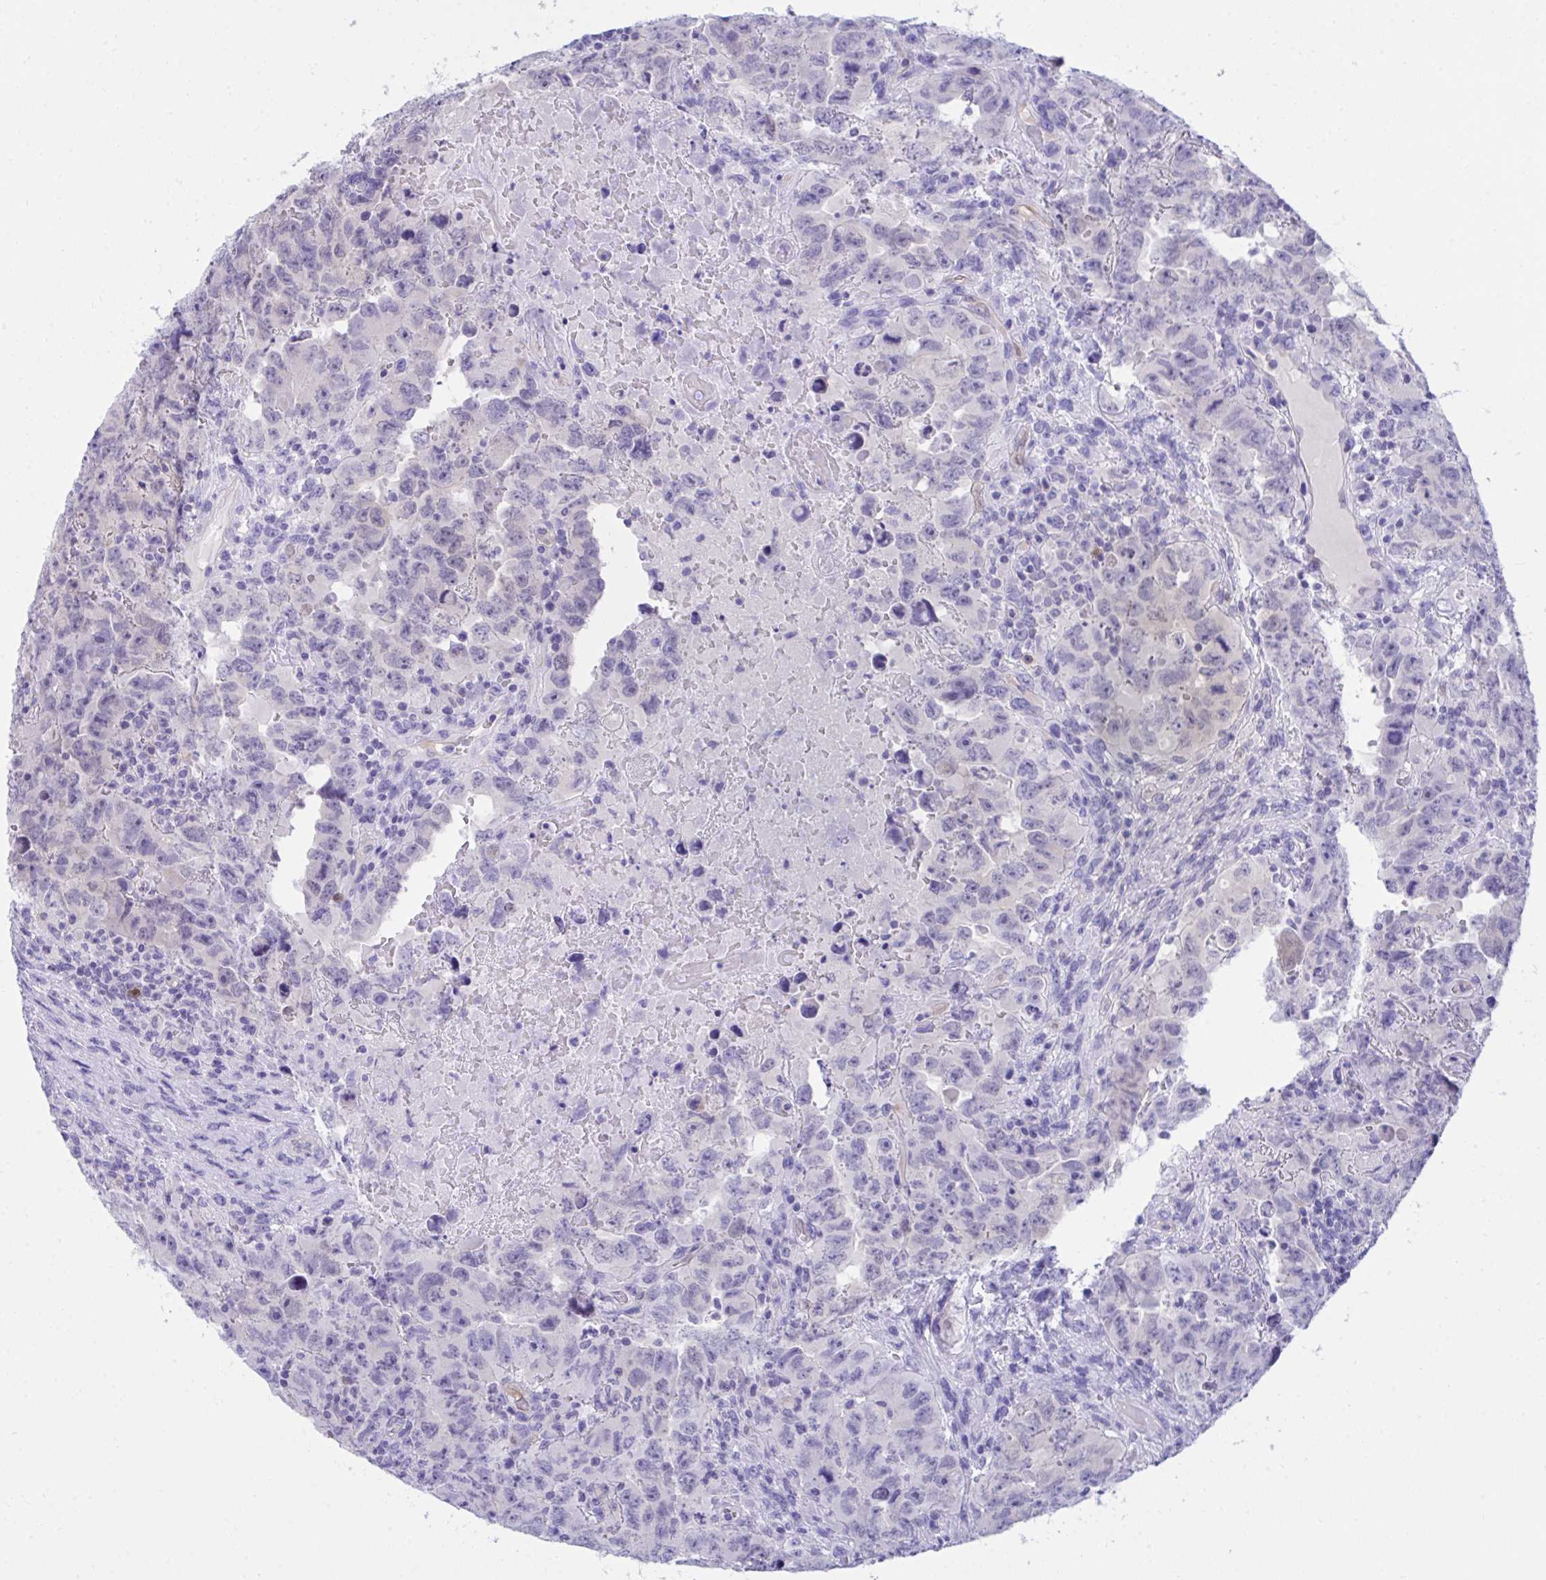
{"staining": {"intensity": "negative", "quantity": "none", "location": "none"}, "tissue": "testis cancer", "cell_type": "Tumor cells", "image_type": "cancer", "snomed": [{"axis": "morphology", "description": "Carcinoma, Embryonal, NOS"}, {"axis": "topography", "description": "Testis"}], "caption": "Immunohistochemistry (IHC) of human testis embryonal carcinoma reveals no positivity in tumor cells.", "gene": "PGM2L1", "patient": {"sex": "male", "age": 24}}